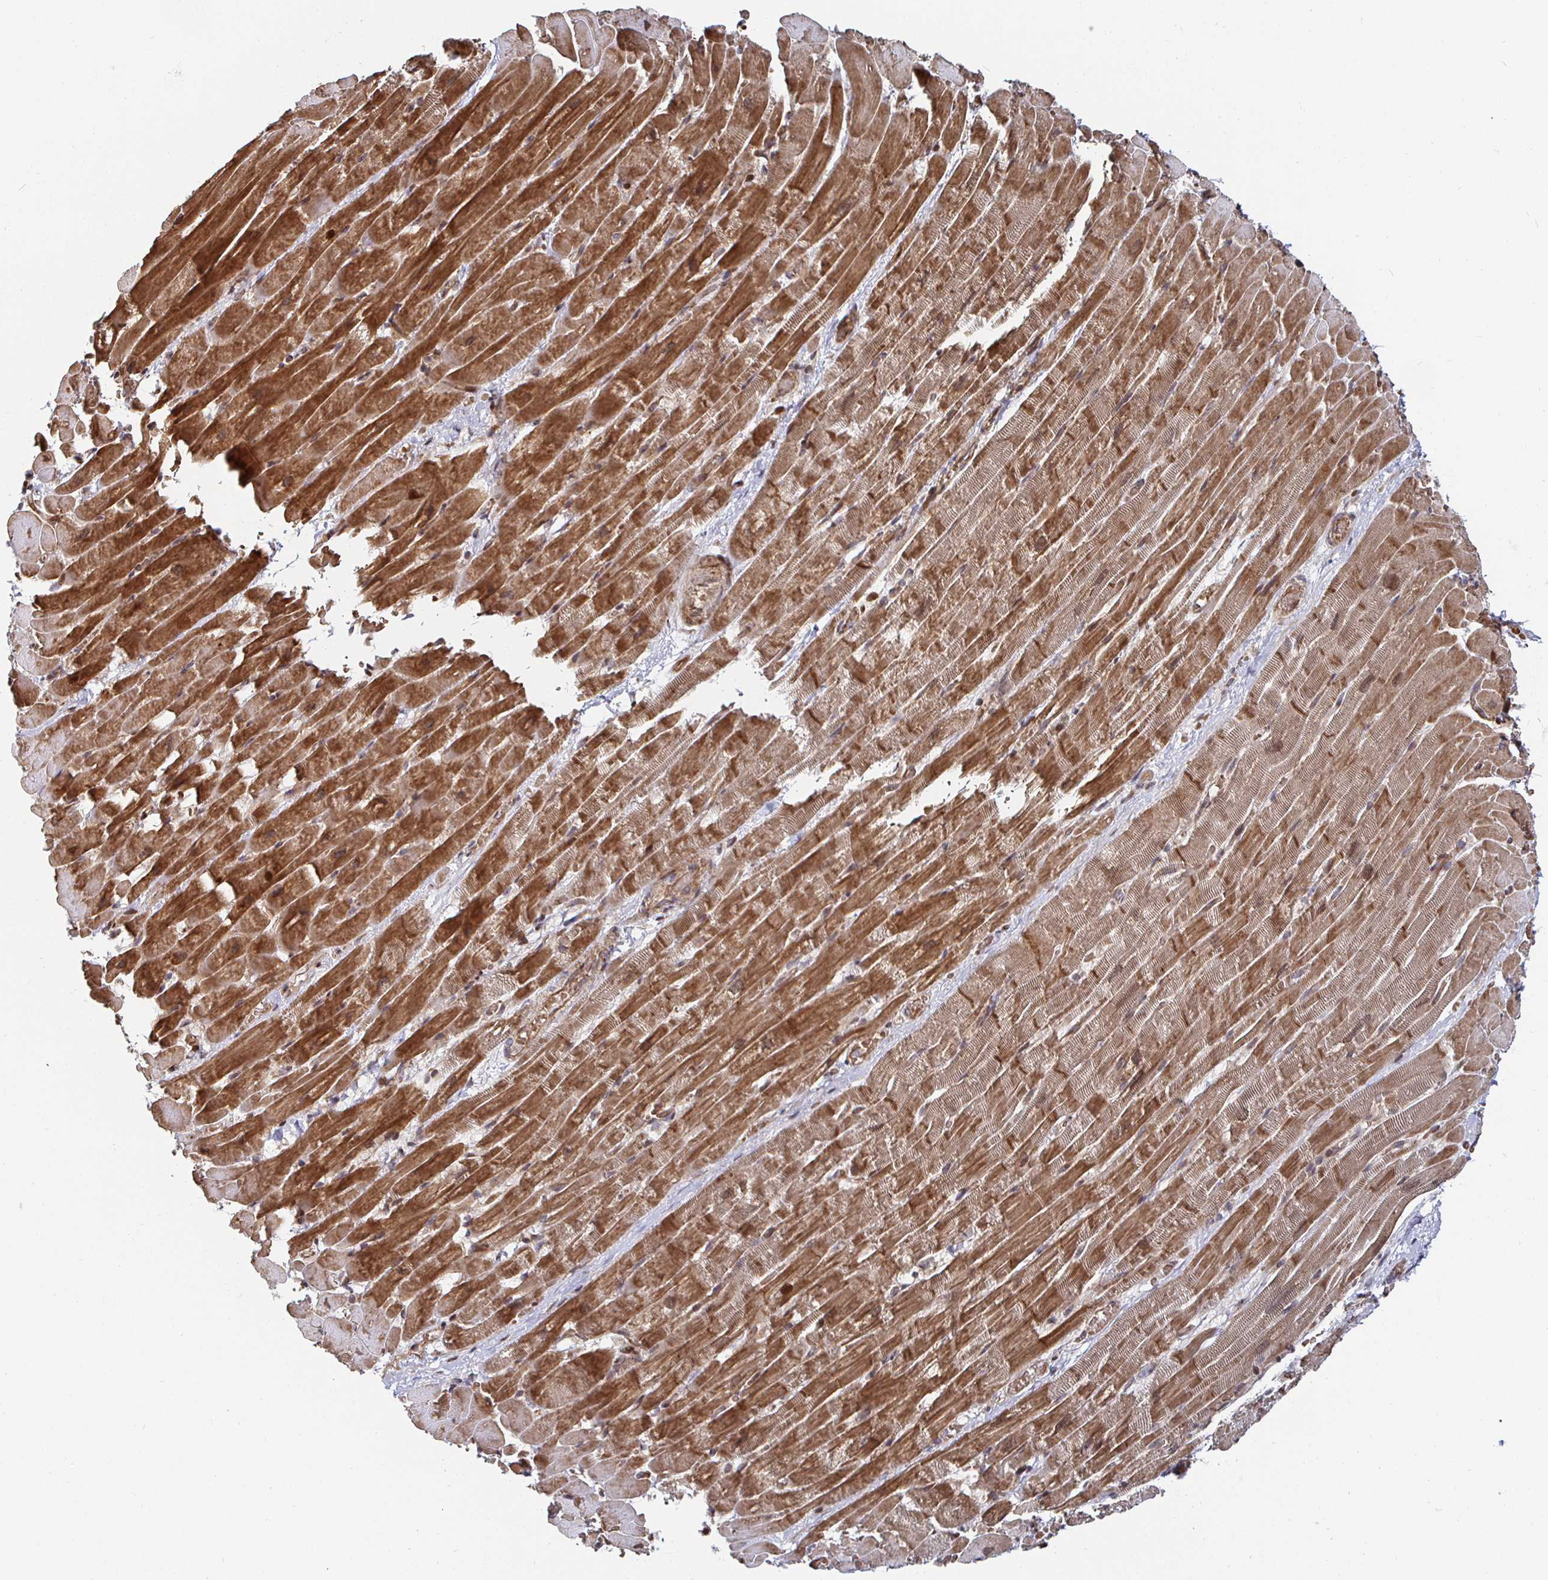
{"staining": {"intensity": "strong", "quantity": ">75%", "location": "cytoplasmic/membranous"}, "tissue": "heart muscle", "cell_type": "Cardiomyocytes", "image_type": "normal", "snomed": [{"axis": "morphology", "description": "Normal tissue, NOS"}, {"axis": "topography", "description": "Heart"}], "caption": "Brown immunohistochemical staining in normal heart muscle shows strong cytoplasmic/membranous positivity in approximately >75% of cardiomyocytes. The staining is performed using DAB (3,3'-diaminobenzidine) brown chromogen to label protein expression. The nuclei are counter-stained blue using hematoxylin.", "gene": "TBKBP1", "patient": {"sex": "male", "age": 37}}